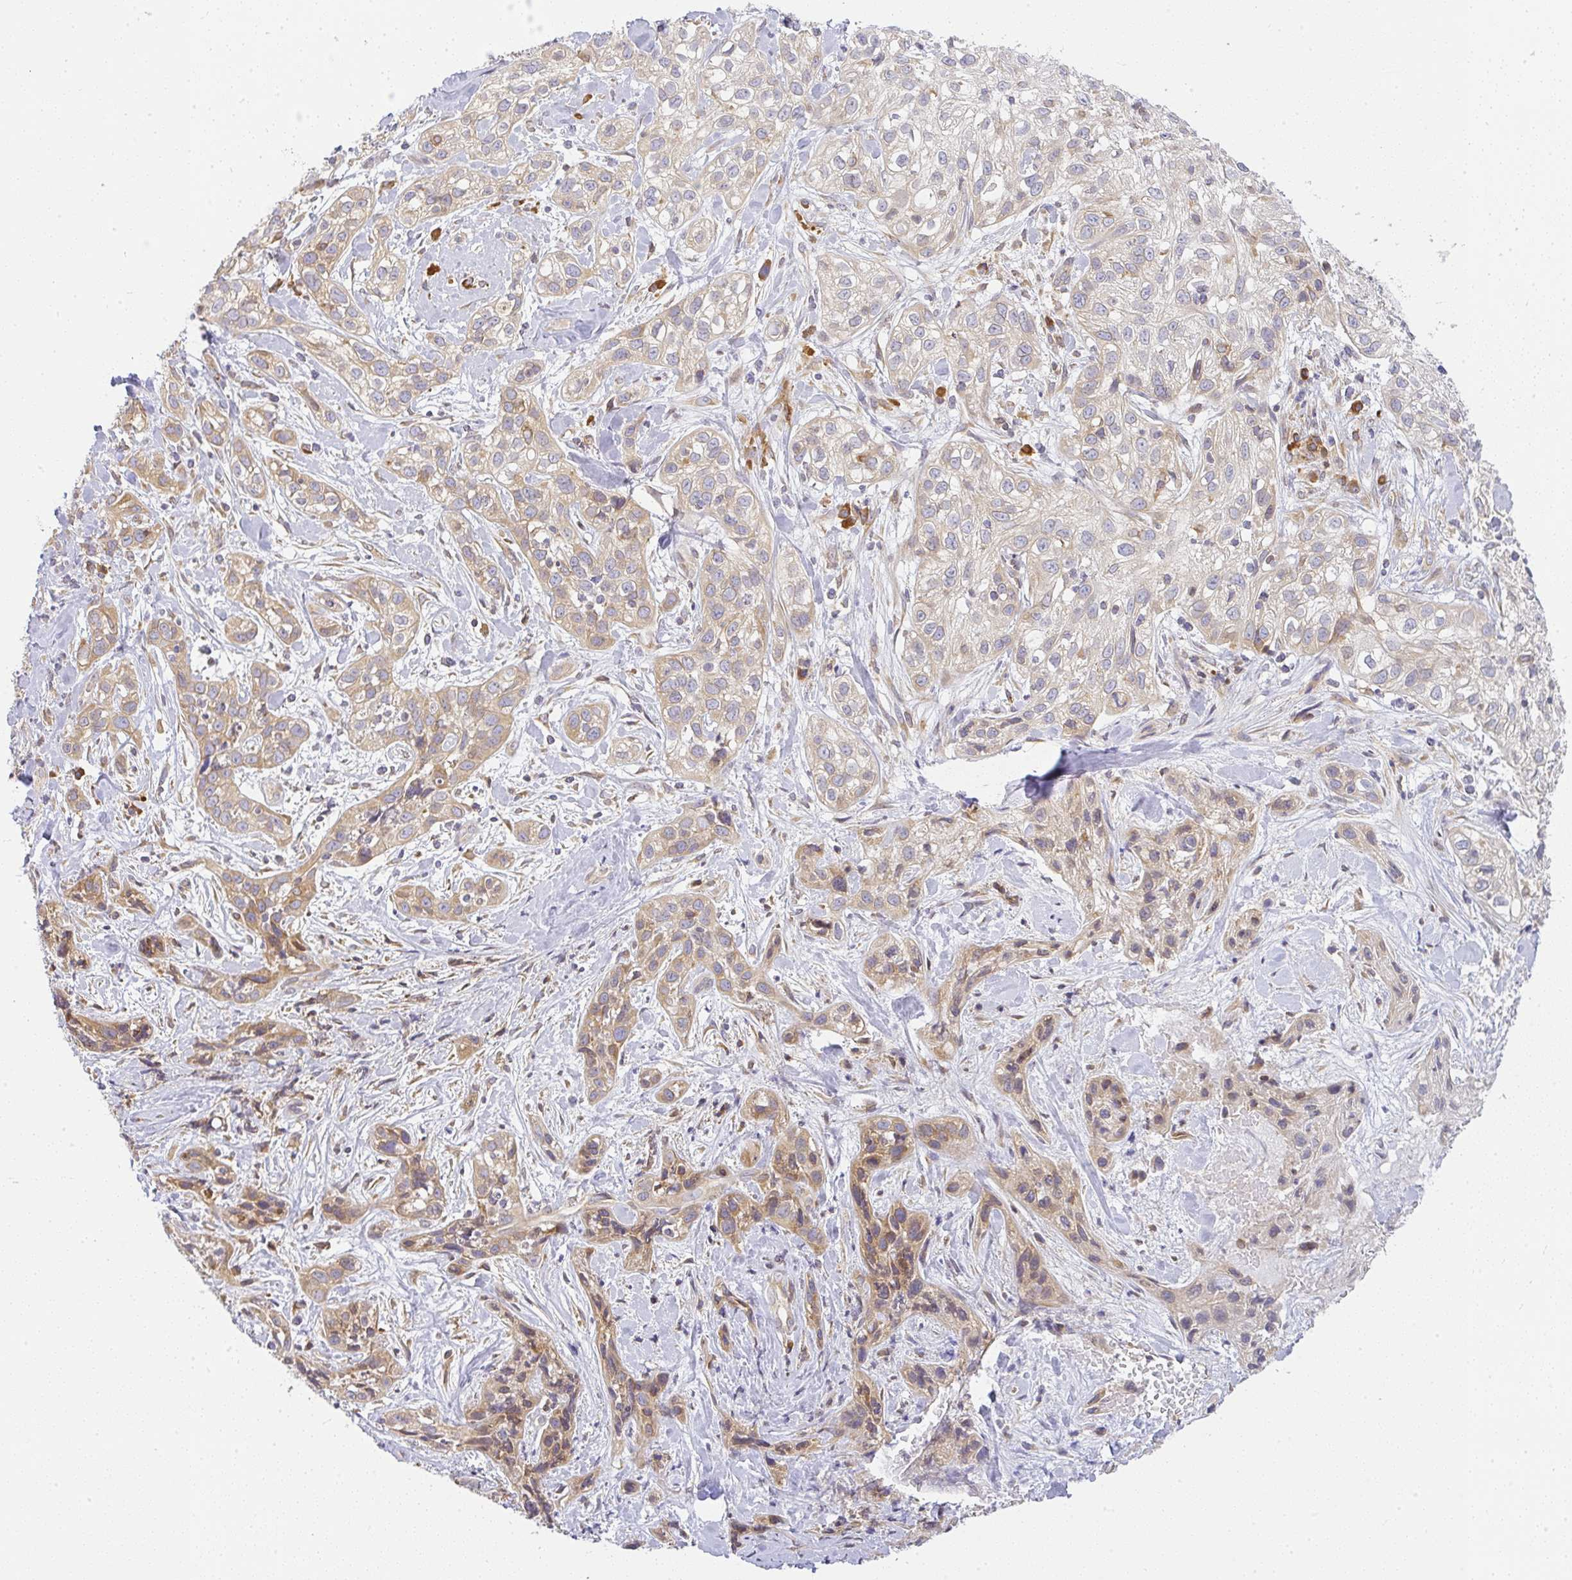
{"staining": {"intensity": "moderate", "quantity": "25%-75%", "location": "cytoplasmic/membranous"}, "tissue": "skin cancer", "cell_type": "Tumor cells", "image_type": "cancer", "snomed": [{"axis": "morphology", "description": "Squamous cell carcinoma, NOS"}, {"axis": "topography", "description": "Skin"}], "caption": "Skin squamous cell carcinoma stained for a protein demonstrates moderate cytoplasmic/membranous positivity in tumor cells. (IHC, brightfield microscopy, high magnification).", "gene": "DERL2", "patient": {"sex": "male", "age": 82}}